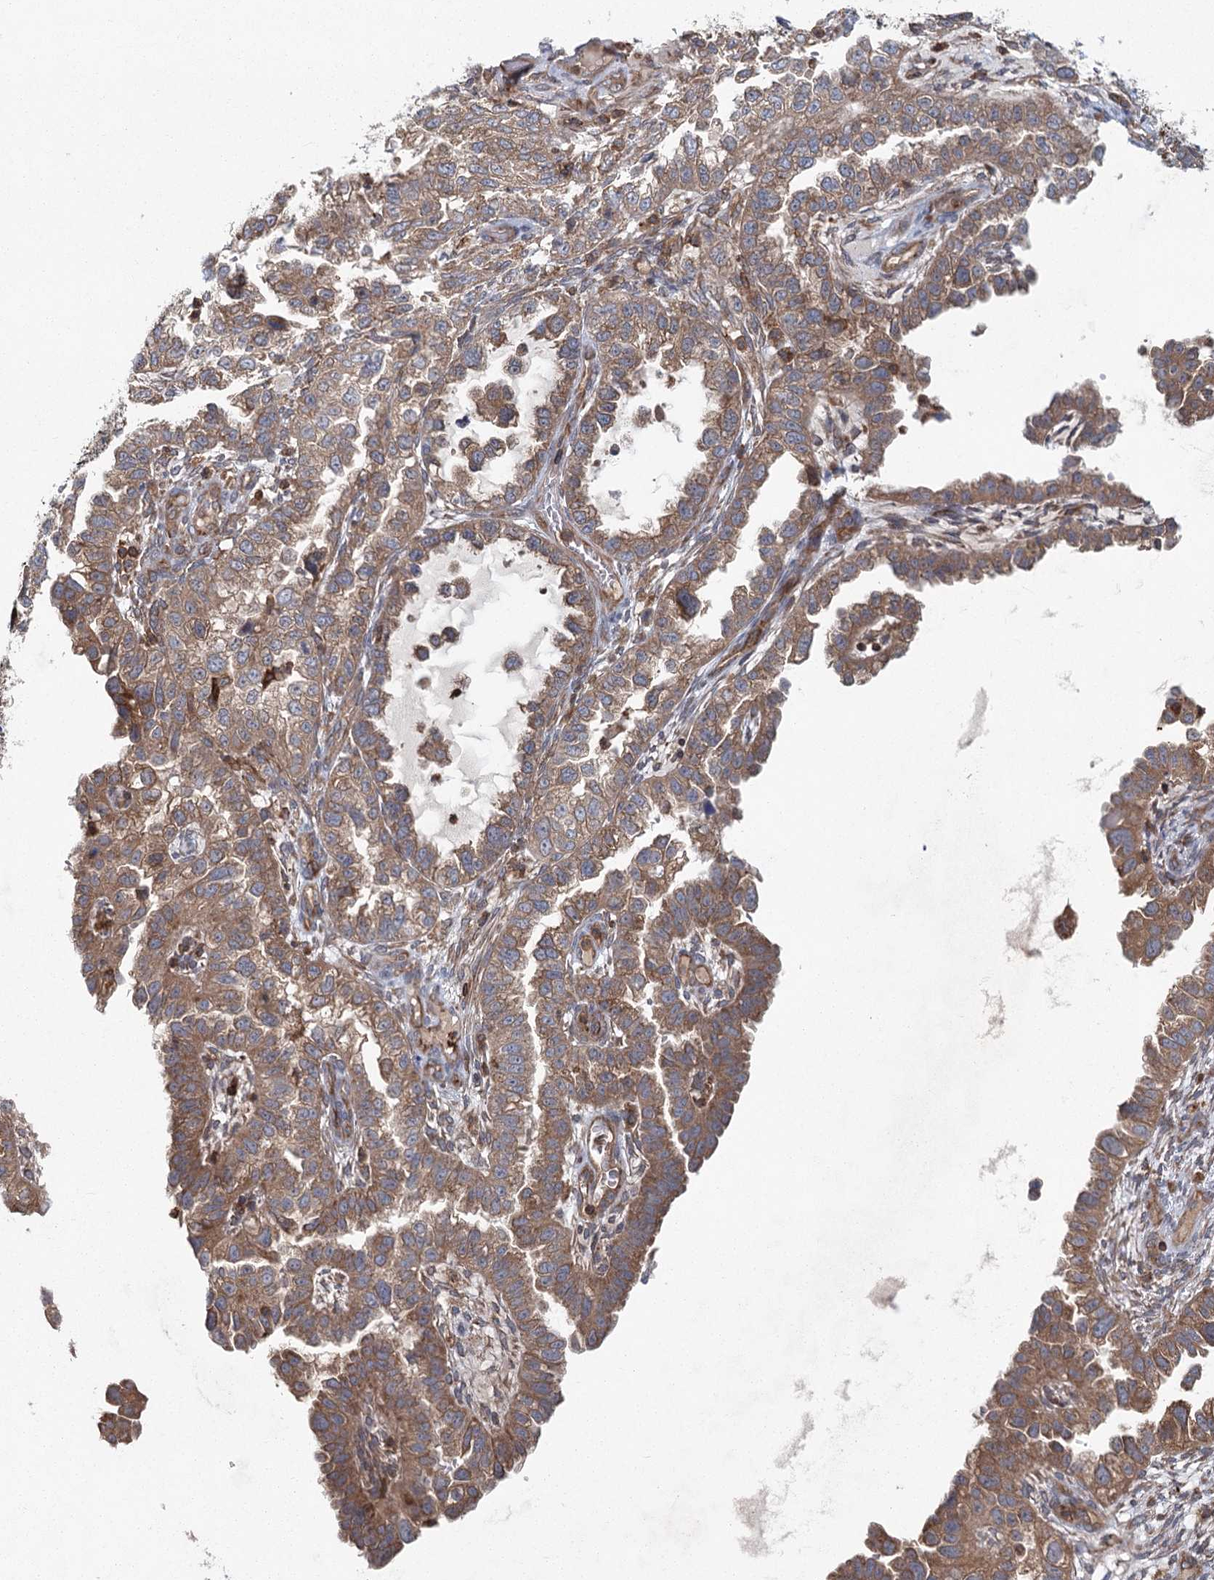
{"staining": {"intensity": "moderate", "quantity": ">75%", "location": "cytoplasmic/membranous"}, "tissue": "endometrial cancer", "cell_type": "Tumor cells", "image_type": "cancer", "snomed": [{"axis": "morphology", "description": "Adenocarcinoma, NOS"}, {"axis": "topography", "description": "Endometrium"}], "caption": "Protein staining of endometrial cancer (adenocarcinoma) tissue demonstrates moderate cytoplasmic/membranous expression in about >75% of tumor cells. (Brightfield microscopy of DAB IHC at high magnification).", "gene": "PLEKHA7", "patient": {"sex": "female", "age": 85}}